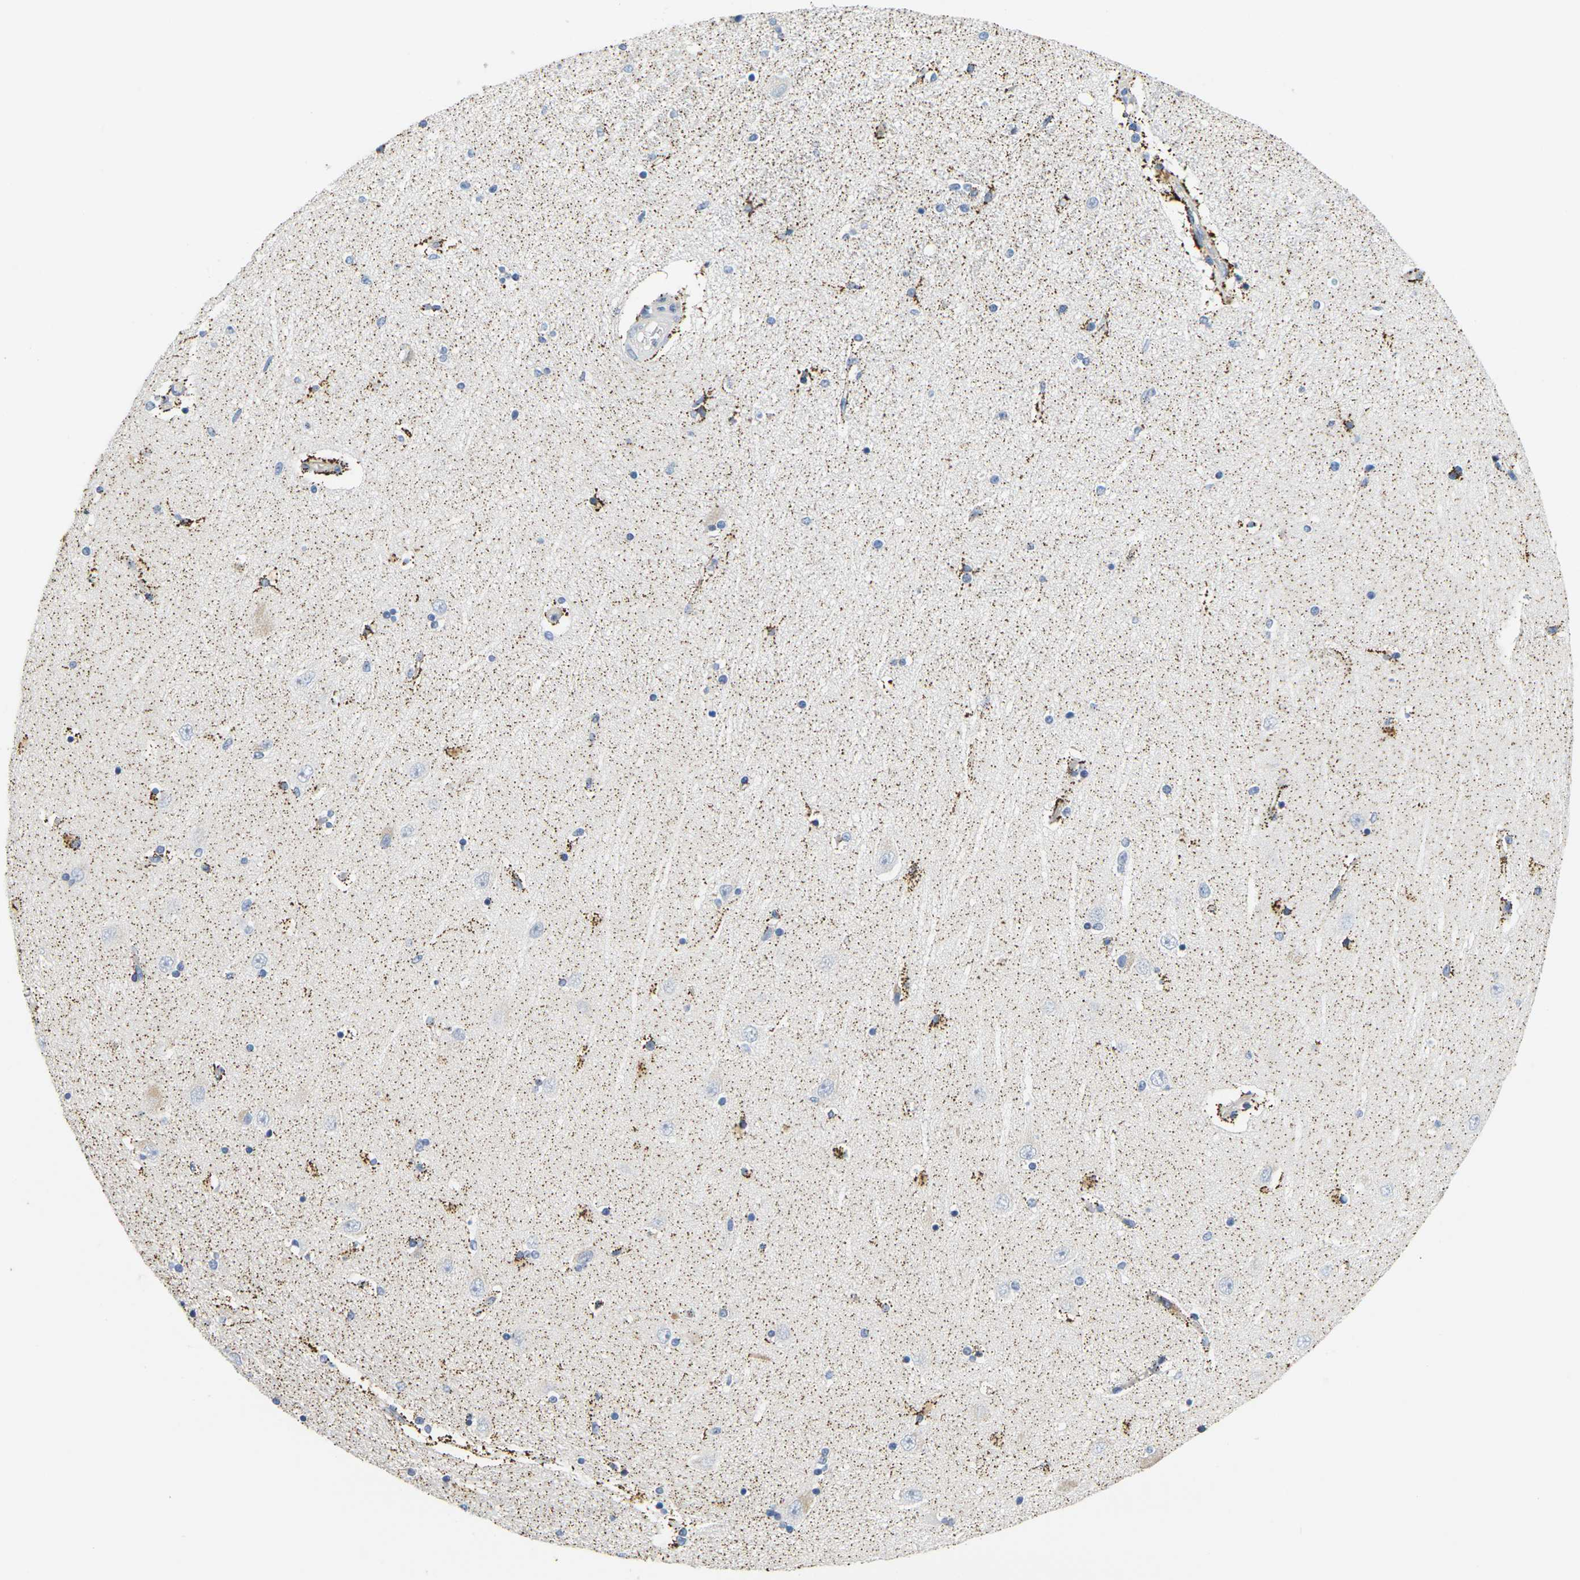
{"staining": {"intensity": "moderate", "quantity": "<25%", "location": "cytoplasmic/membranous"}, "tissue": "hippocampus", "cell_type": "Glial cells", "image_type": "normal", "snomed": [{"axis": "morphology", "description": "Normal tissue, NOS"}, {"axis": "topography", "description": "Hippocampus"}], "caption": "A micrograph showing moderate cytoplasmic/membranous expression in about <25% of glial cells in benign hippocampus, as visualized by brown immunohistochemical staining.", "gene": "KLK5", "patient": {"sex": "female", "age": 54}}